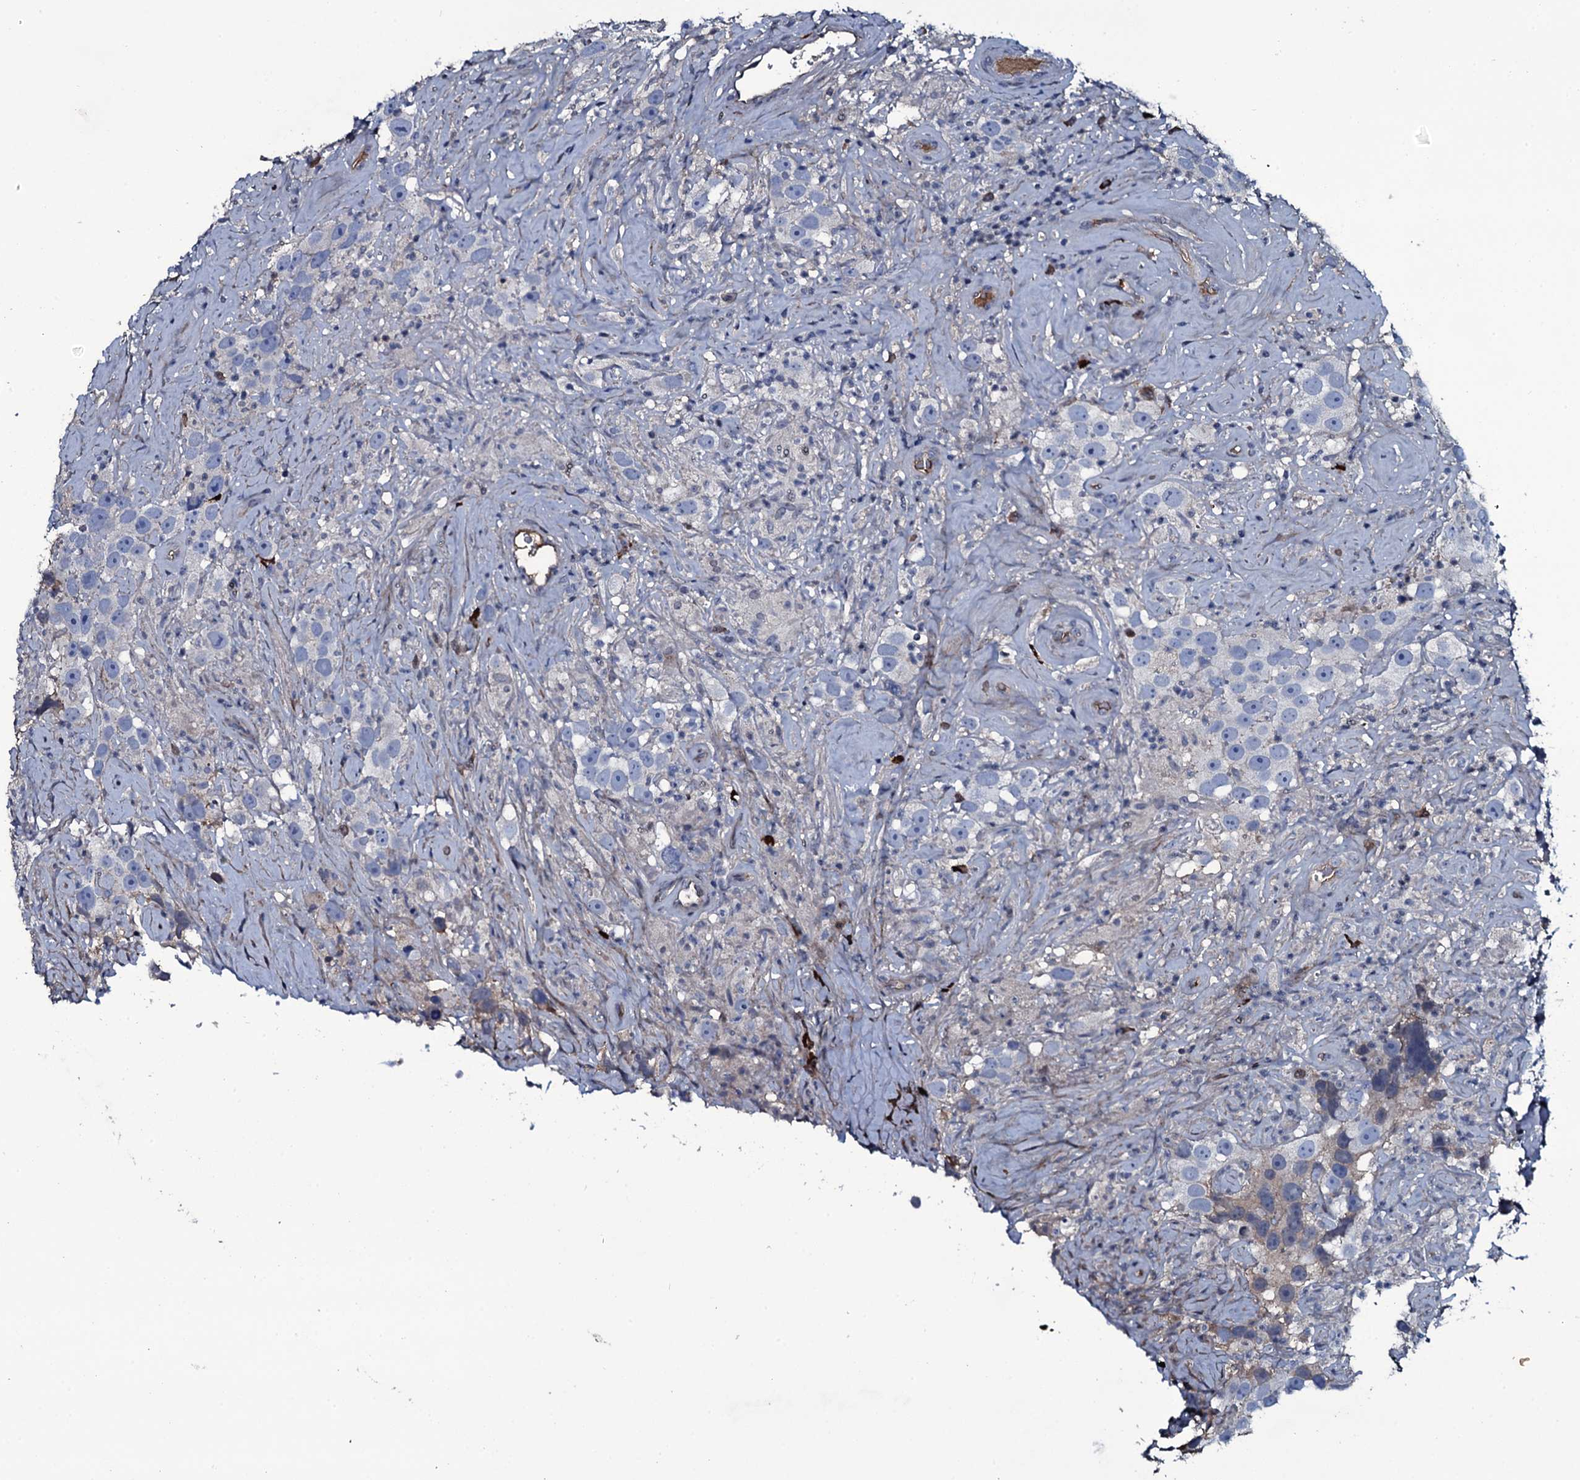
{"staining": {"intensity": "negative", "quantity": "none", "location": "none"}, "tissue": "testis cancer", "cell_type": "Tumor cells", "image_type": "cancer", "snomed": [{"axis": "morphology", "description": "Seminoma, NOS"}, {"axis": "topography", "description": "Testis"}], "caption": "The micrograph reveals no staining of tumor cells in seminoma (testis). (Brightfield microscopy of DAB IHC at high magnification).", "gene": "LYG2", "patient": {"sex": "male", "age": 49}}